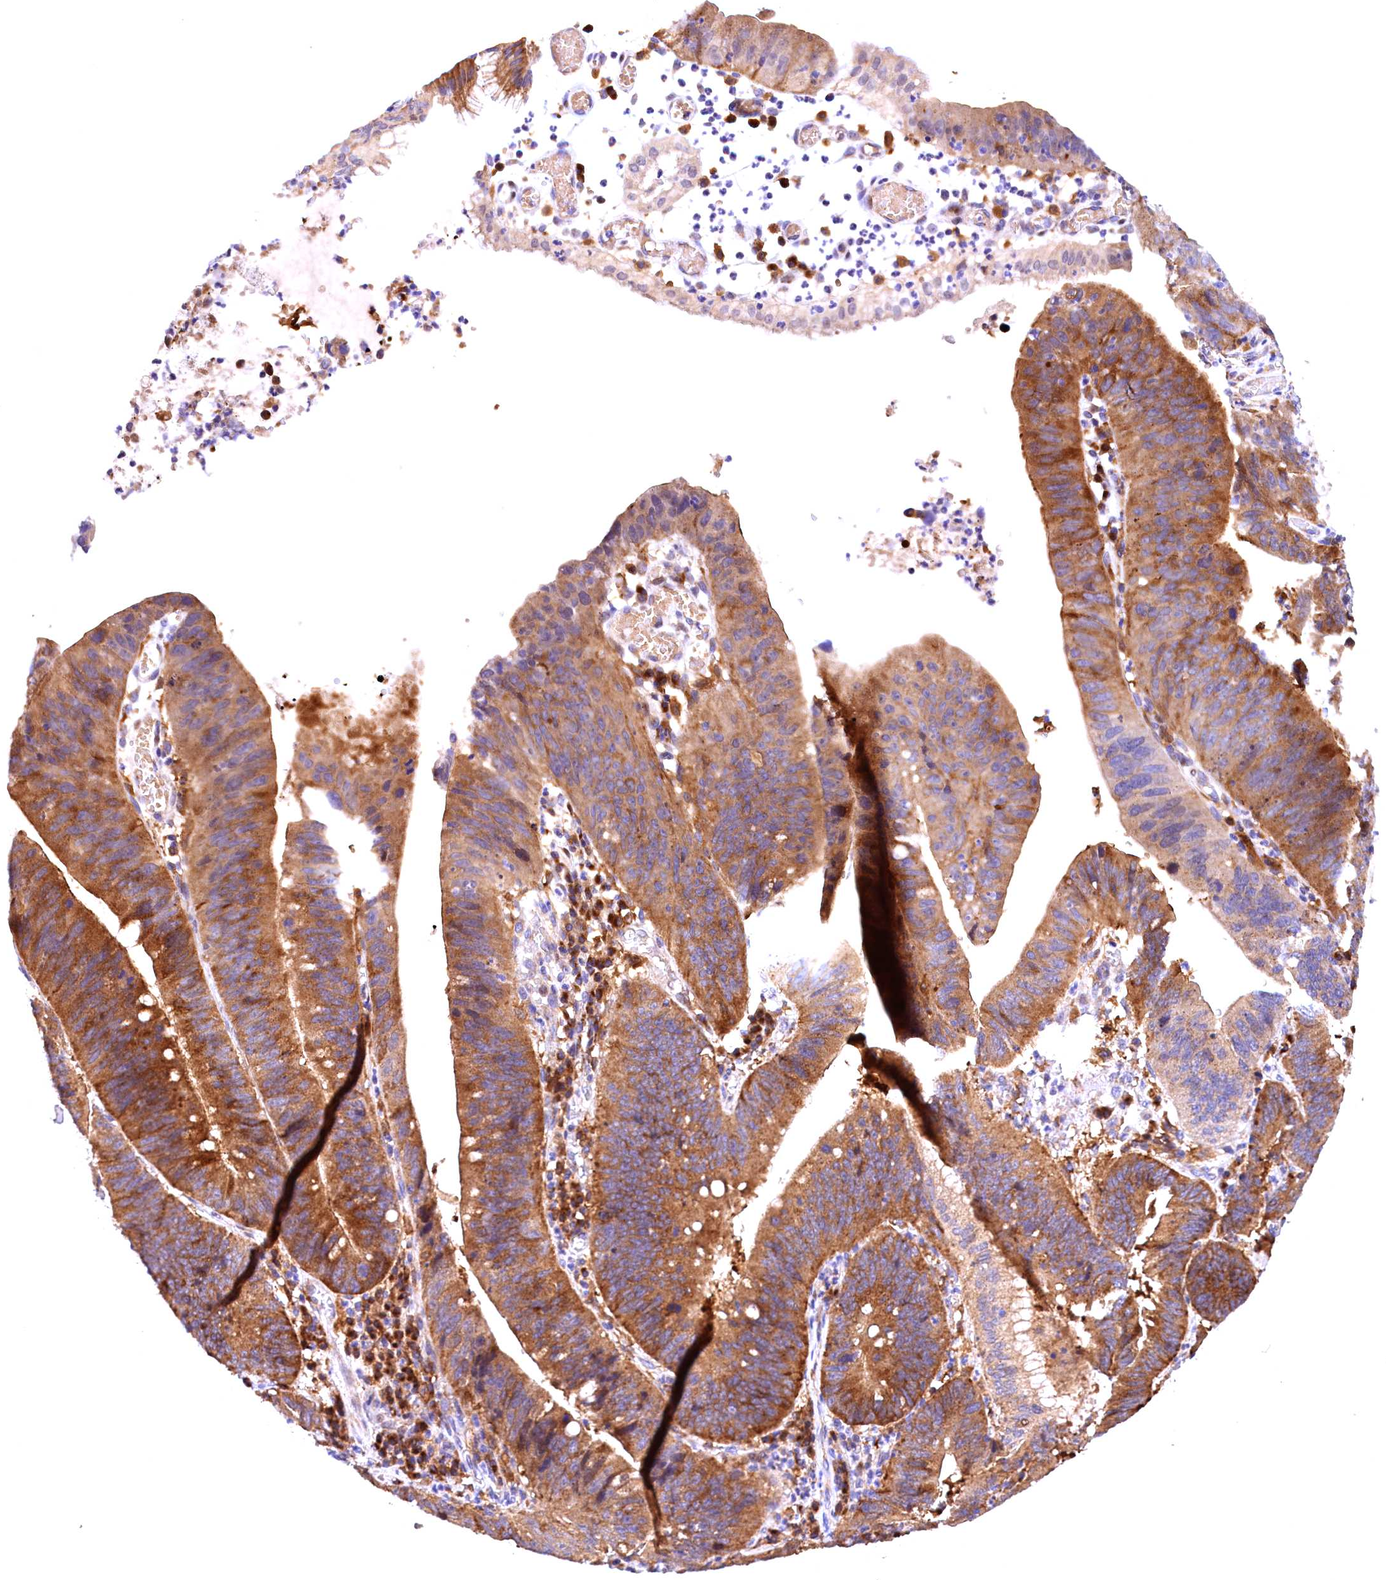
{"staining": {"intensity": "strong", "quantity": ">75%", "location": "cytoplasmic/membranous"}, "tissue": "stomach cancer", "cell_type": "Tumor cells", "image_type": "cancer", "snomed": [{"axis": "morphology", "description": "Adenocarcinoma, NOS"}, {"axis": "topography", "description": "Stomach"}], "caption": "Strong cytoplasmic/membranous expression is identified in approximately >75% of tumor cells in stomach cancer (adenocarcinoma). (DAB (3,3'-diaminobenzidine) IHC, brown staining for protein, blue staining for nuclei).", "gene": "NAIP", "patient": {"sex": "male", "age": 59}}